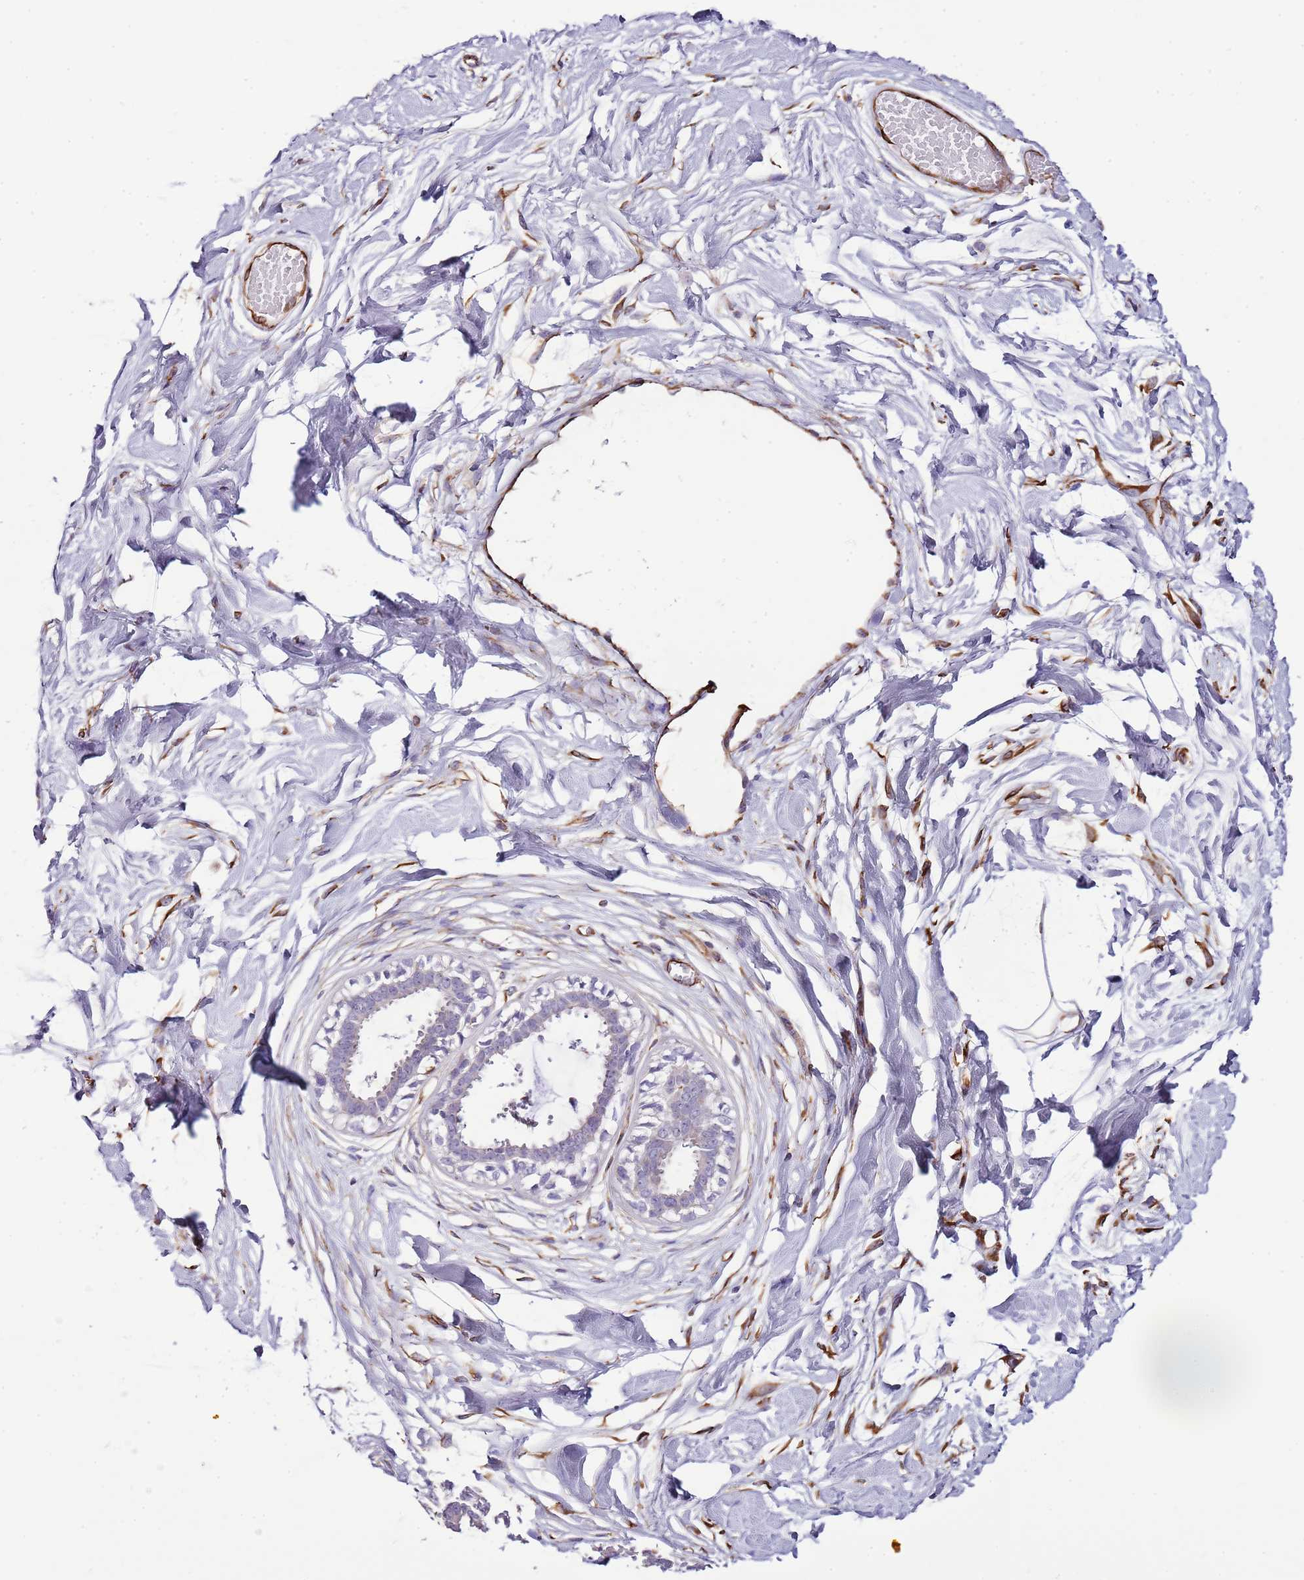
{"staining": {"intensity": "negative", "quantity": "none", "location": "none"}, "tissue": "breast", "cell_type": "Adipocytes", "image_type": "normal", "snomed": [{"axis": "morphology", "description": "Normal tissue, NOS"}, {"axis": "topography", "description": "Breast"}], "caption": "Micrograph shows no significant protein positivity in adipocytes of unremarkable breast. (DAB IHC visualized using brightfield microscopy, high magnification).", "gene": "ZNF786", "patient": {"sex": "female", "age": 45}}